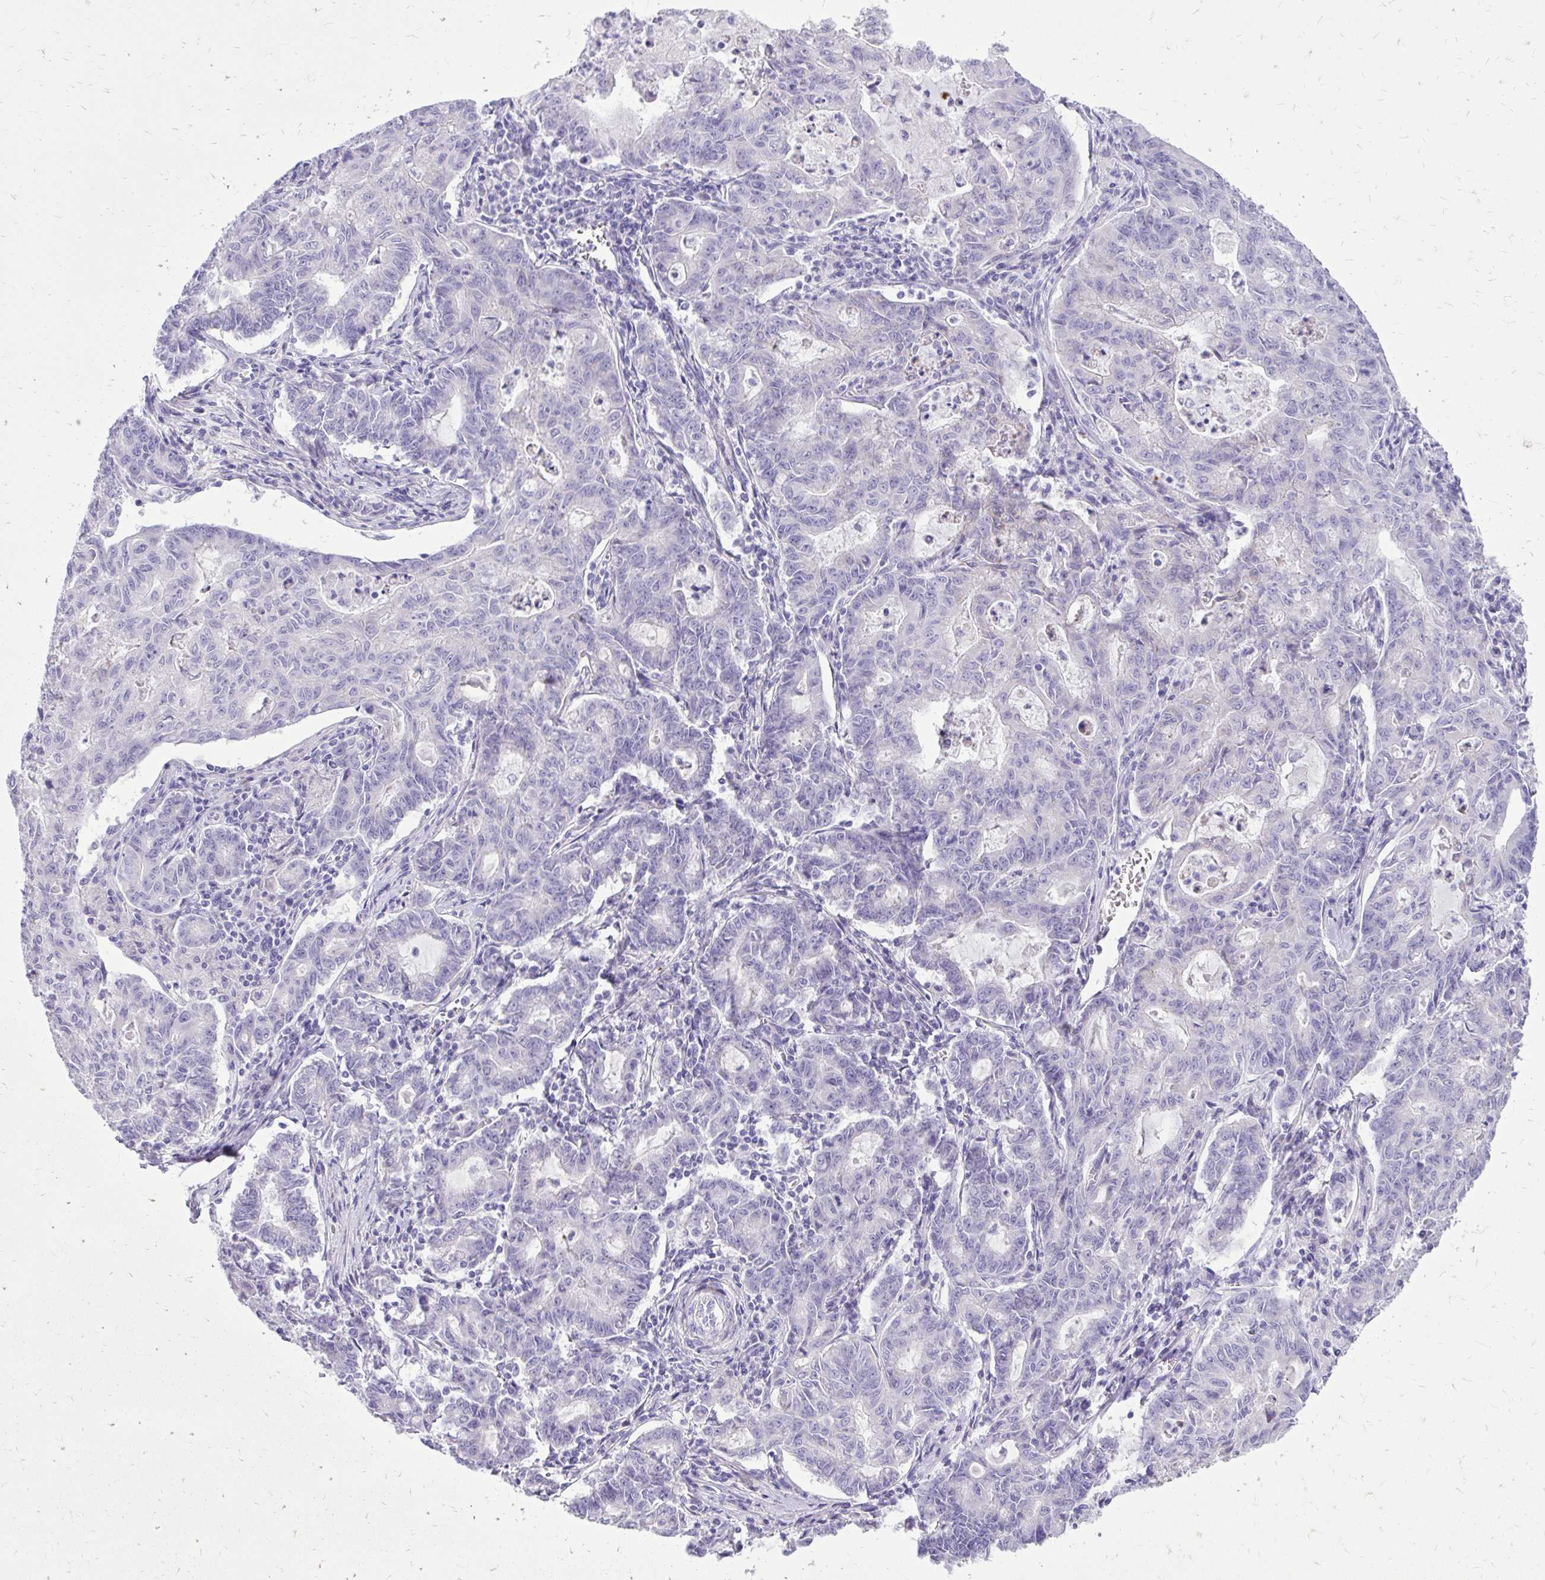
{"staining": {"intensity": "negative", "quantity": "none", "location": "none"}, "tissue": "stomach cancer", "cell_type": "Tumor cells", "image_type": "cancer", "snomed": [{"axis": "morphology", "description": "Adenocarcinoma, NOS"}, {"axis": "topography", "description": "Stomach, upper"}], "caption": "Tumor cells show no significant protein positivity in stomach cancer (adenocarcinoma).", "gene": "BCL6B", "patient": {"sex": "female", "age": 79}}